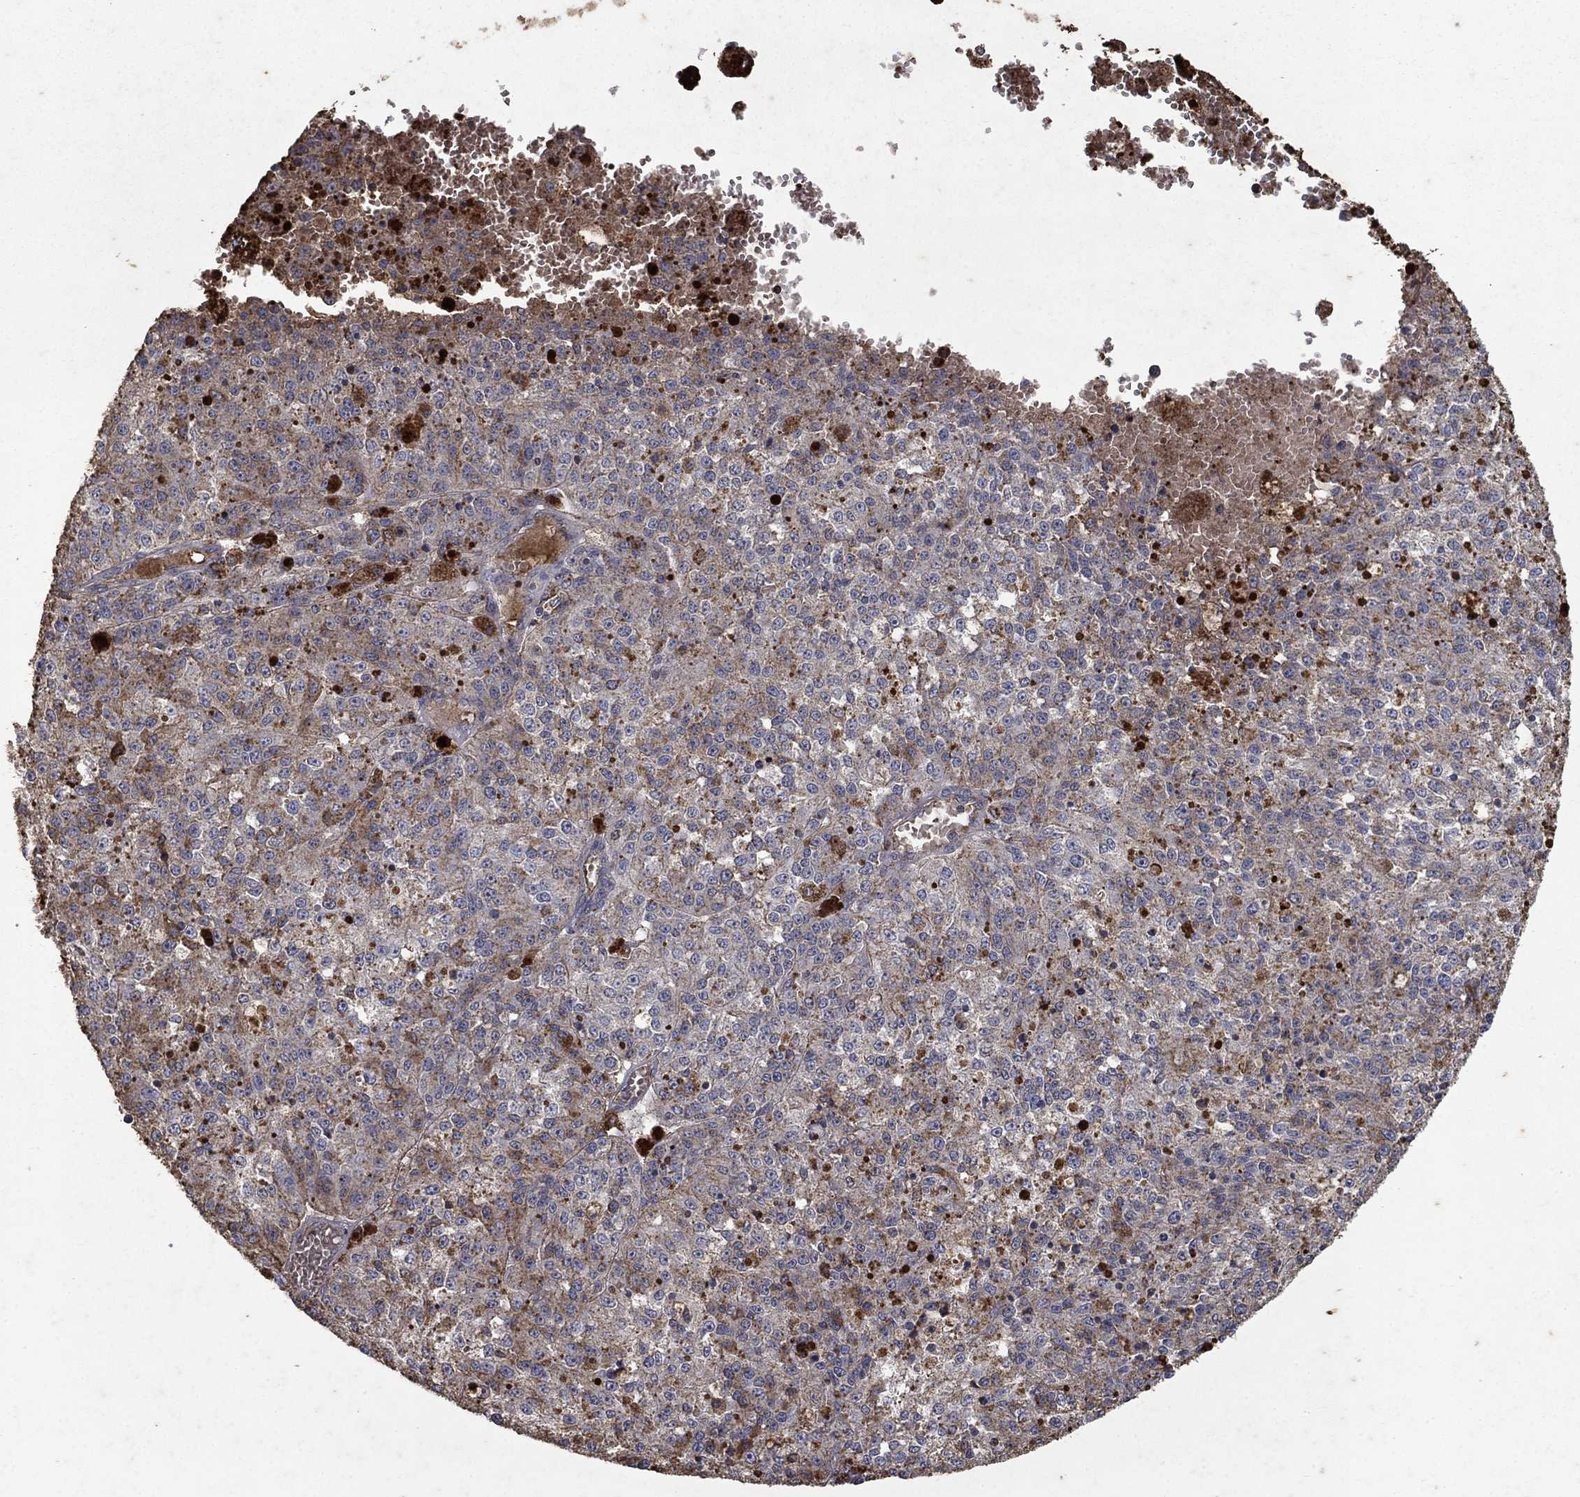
{"staining": {"intensity": "moderate", "quantity": "<25%", "location": "cytoplasmic/membranous"}, "tissue": "melanoma", "cell_type": "Tumor cells", "image_type": "cancer", "snomed": [{"axis": "morphology", "description": "Malignant melanoma, Metastatic site"}, {"axis": "topography", "description": "Lymph node"}], "caption": "Protein analysis of melanoma tissue reveals moderate cytoplasmic/membranous staining in about <25% of tumor cells. (DAB = brown stain, brightfield microscopy at high magnification).", "gene": "CD24", "patient": {"sex": "female", "age": 64}}